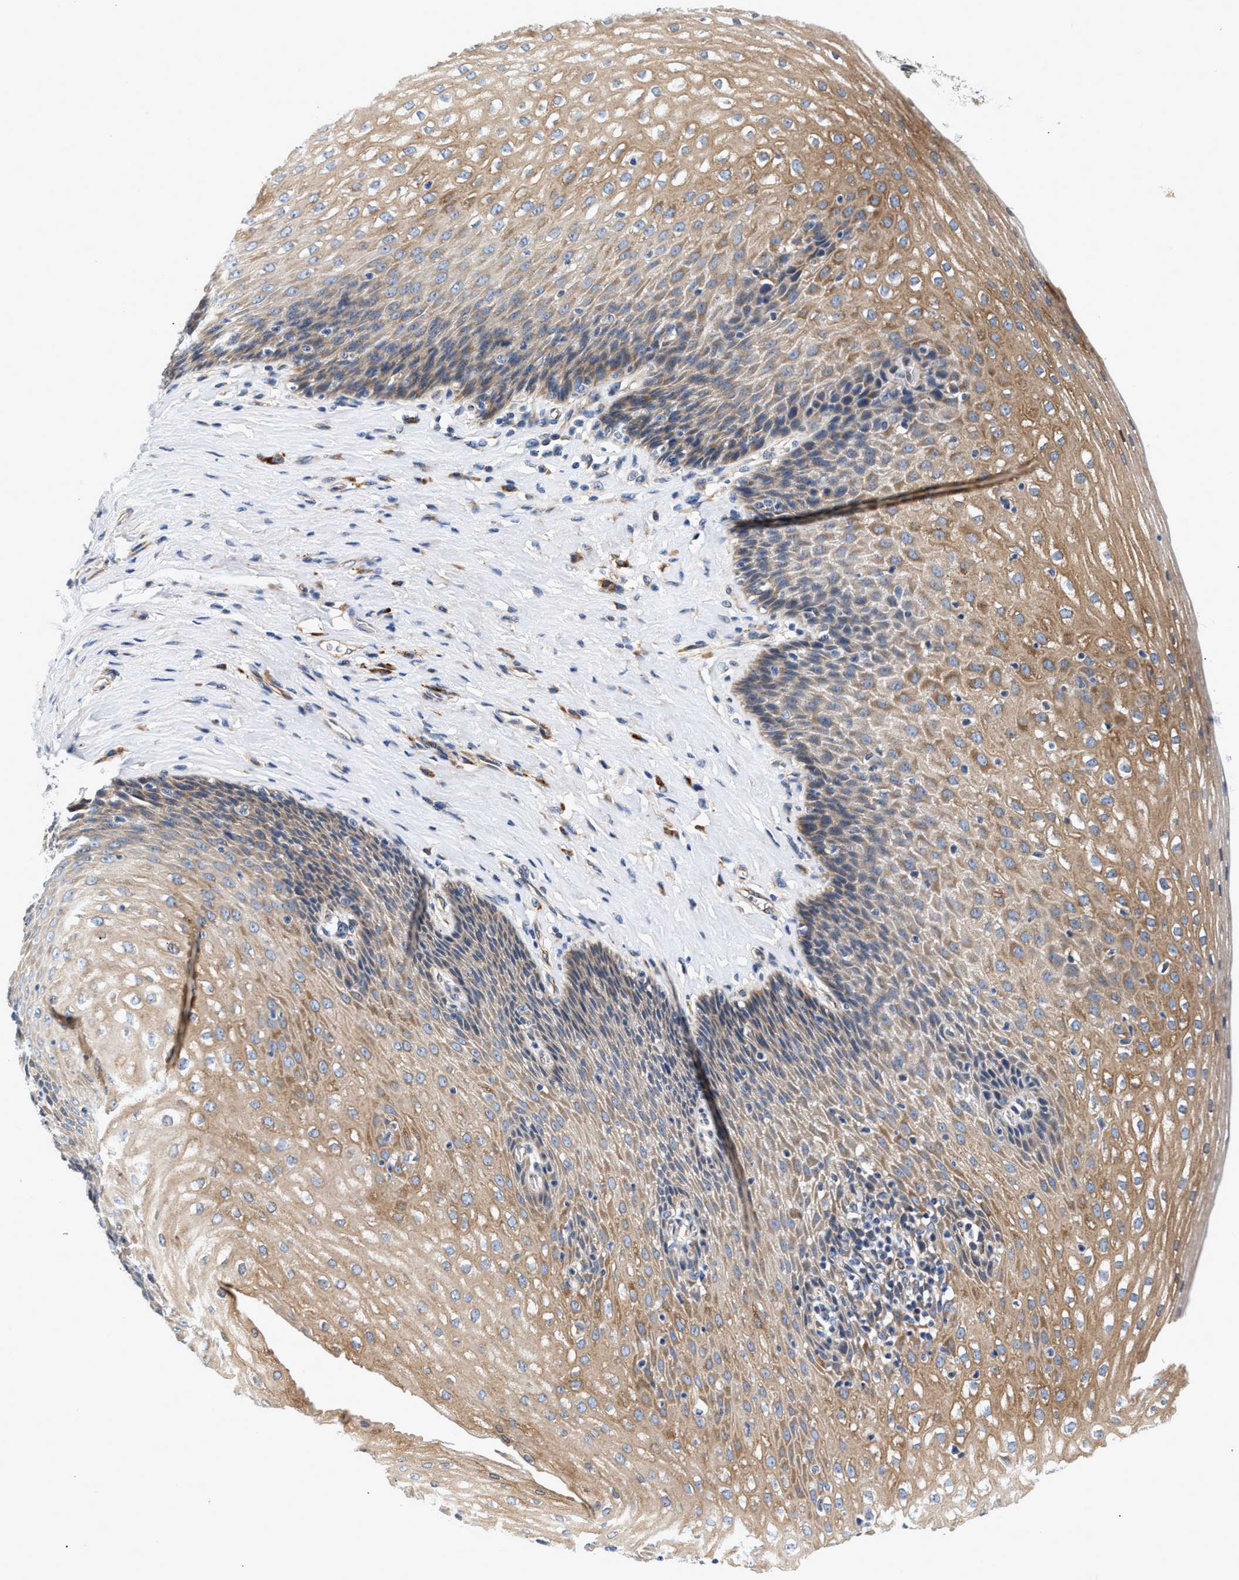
{"staining": {"intensity": "moderate", "quantity": ">75%", "location": "cytoplasmic/membranous"}, "tissue": "esophagus", "cell_type": "Squamous epithelial cells", "image_type": "normal", "snomed": [{"axis": "morphology", "description": "Normal tissue, NOS"}, {"axis": "topography", "description": "Esophagus"}], "caption": "Protein expression by immunohistochemistry demonstrates moderate cytoplasmic/membranous staining in about >75% of squamous epithelial cells in normal esophagus.", "gene": "IFT74", "patient": {"sex": "female", "age": 61}}